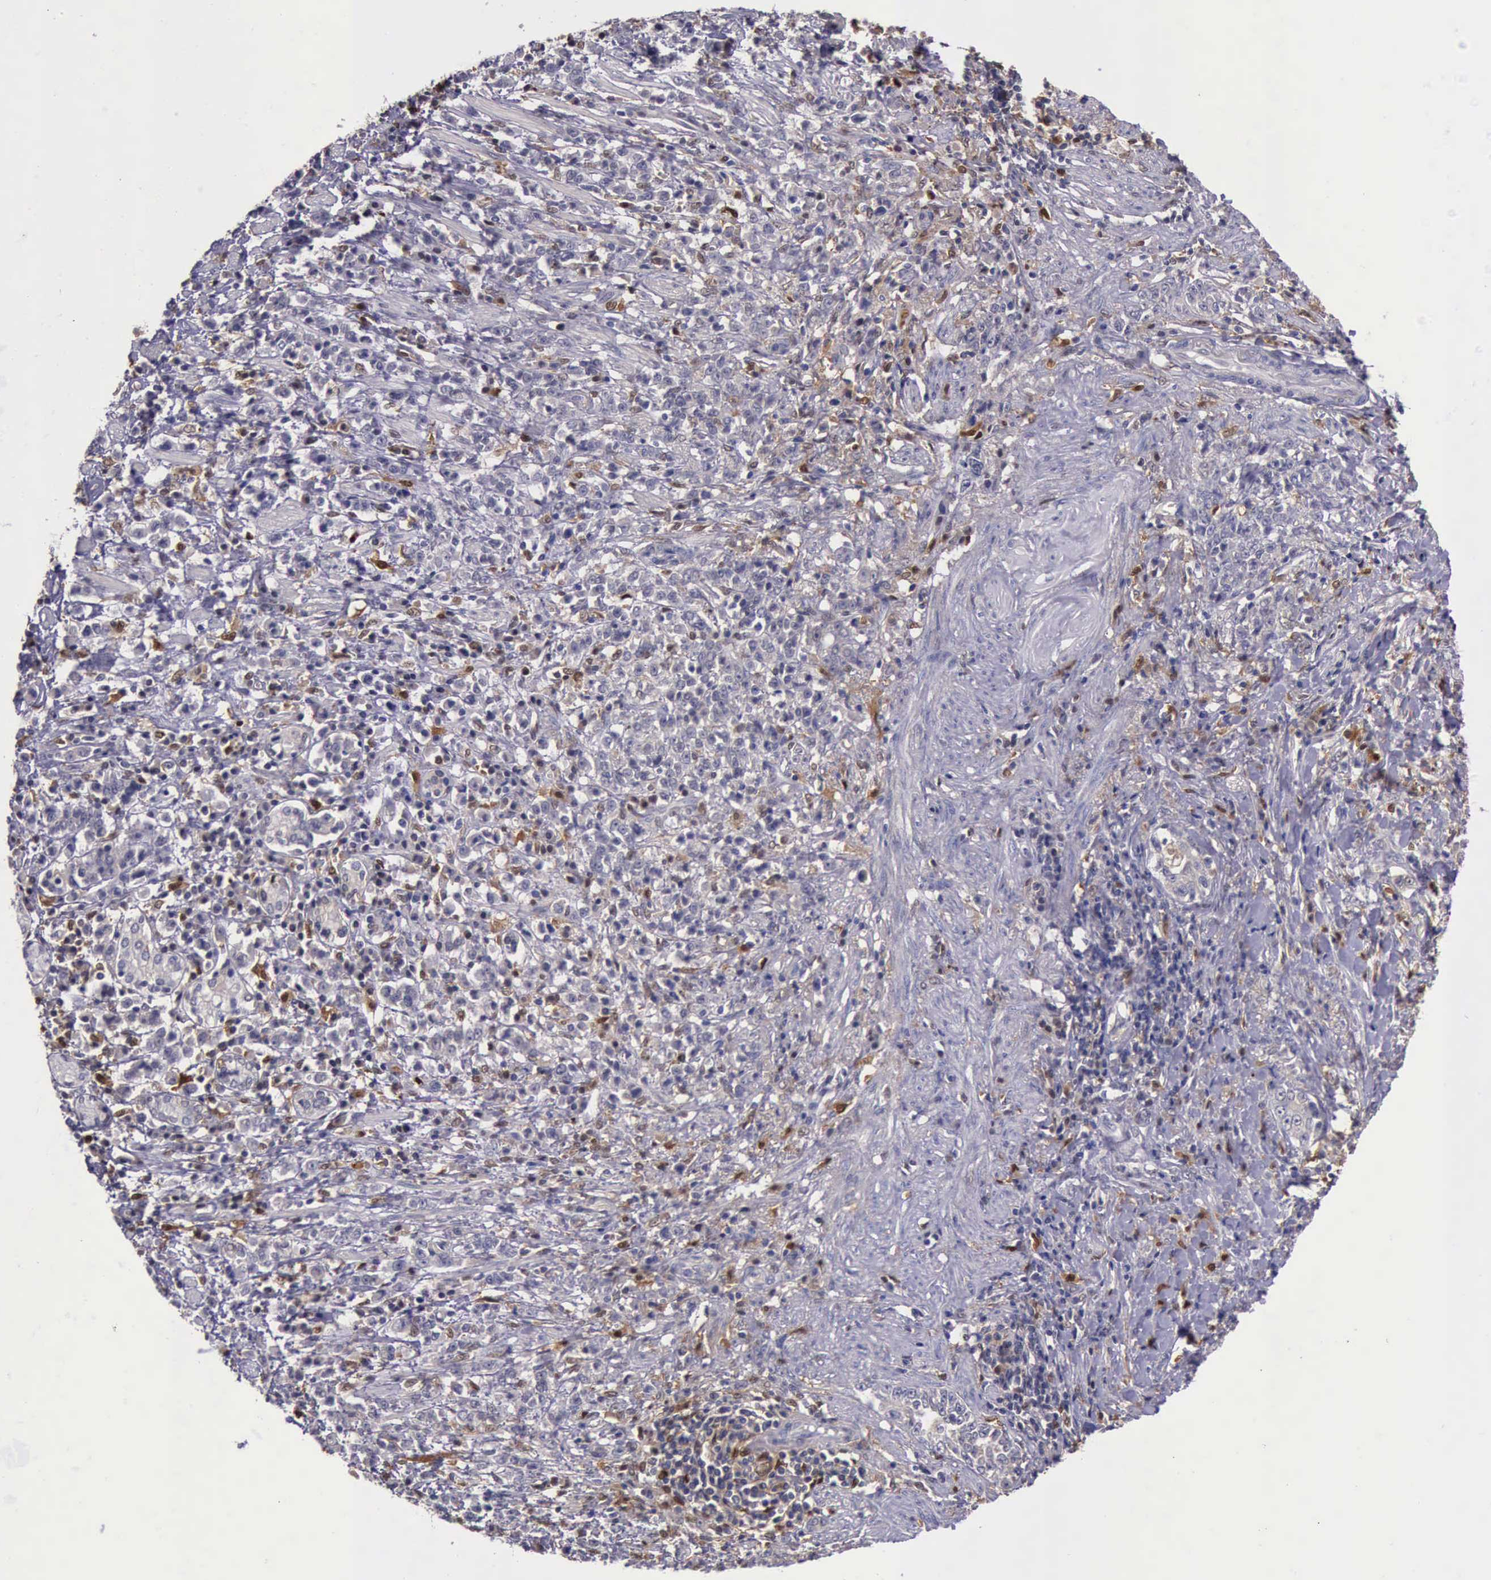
{"staining": {"intensity": "weak", "quantity": "<25%", "location": "cytoplasmic/membranous,nuclear"}, "tissue": "stomach cancer", "cell_type": "Tumor cells", "image_type": "cancer", "snomed": [{"axis": "morphology", "description": "Adenocarcinoma, NOS"}, {"axis": "topography", "description": "Stomach, lower"}], "caption": "Immunohistochemistry of stomach cancer displays no positivity in tumor cells.", "gene": "TYMP", "patient": {"sex": "male", "age": 88}}